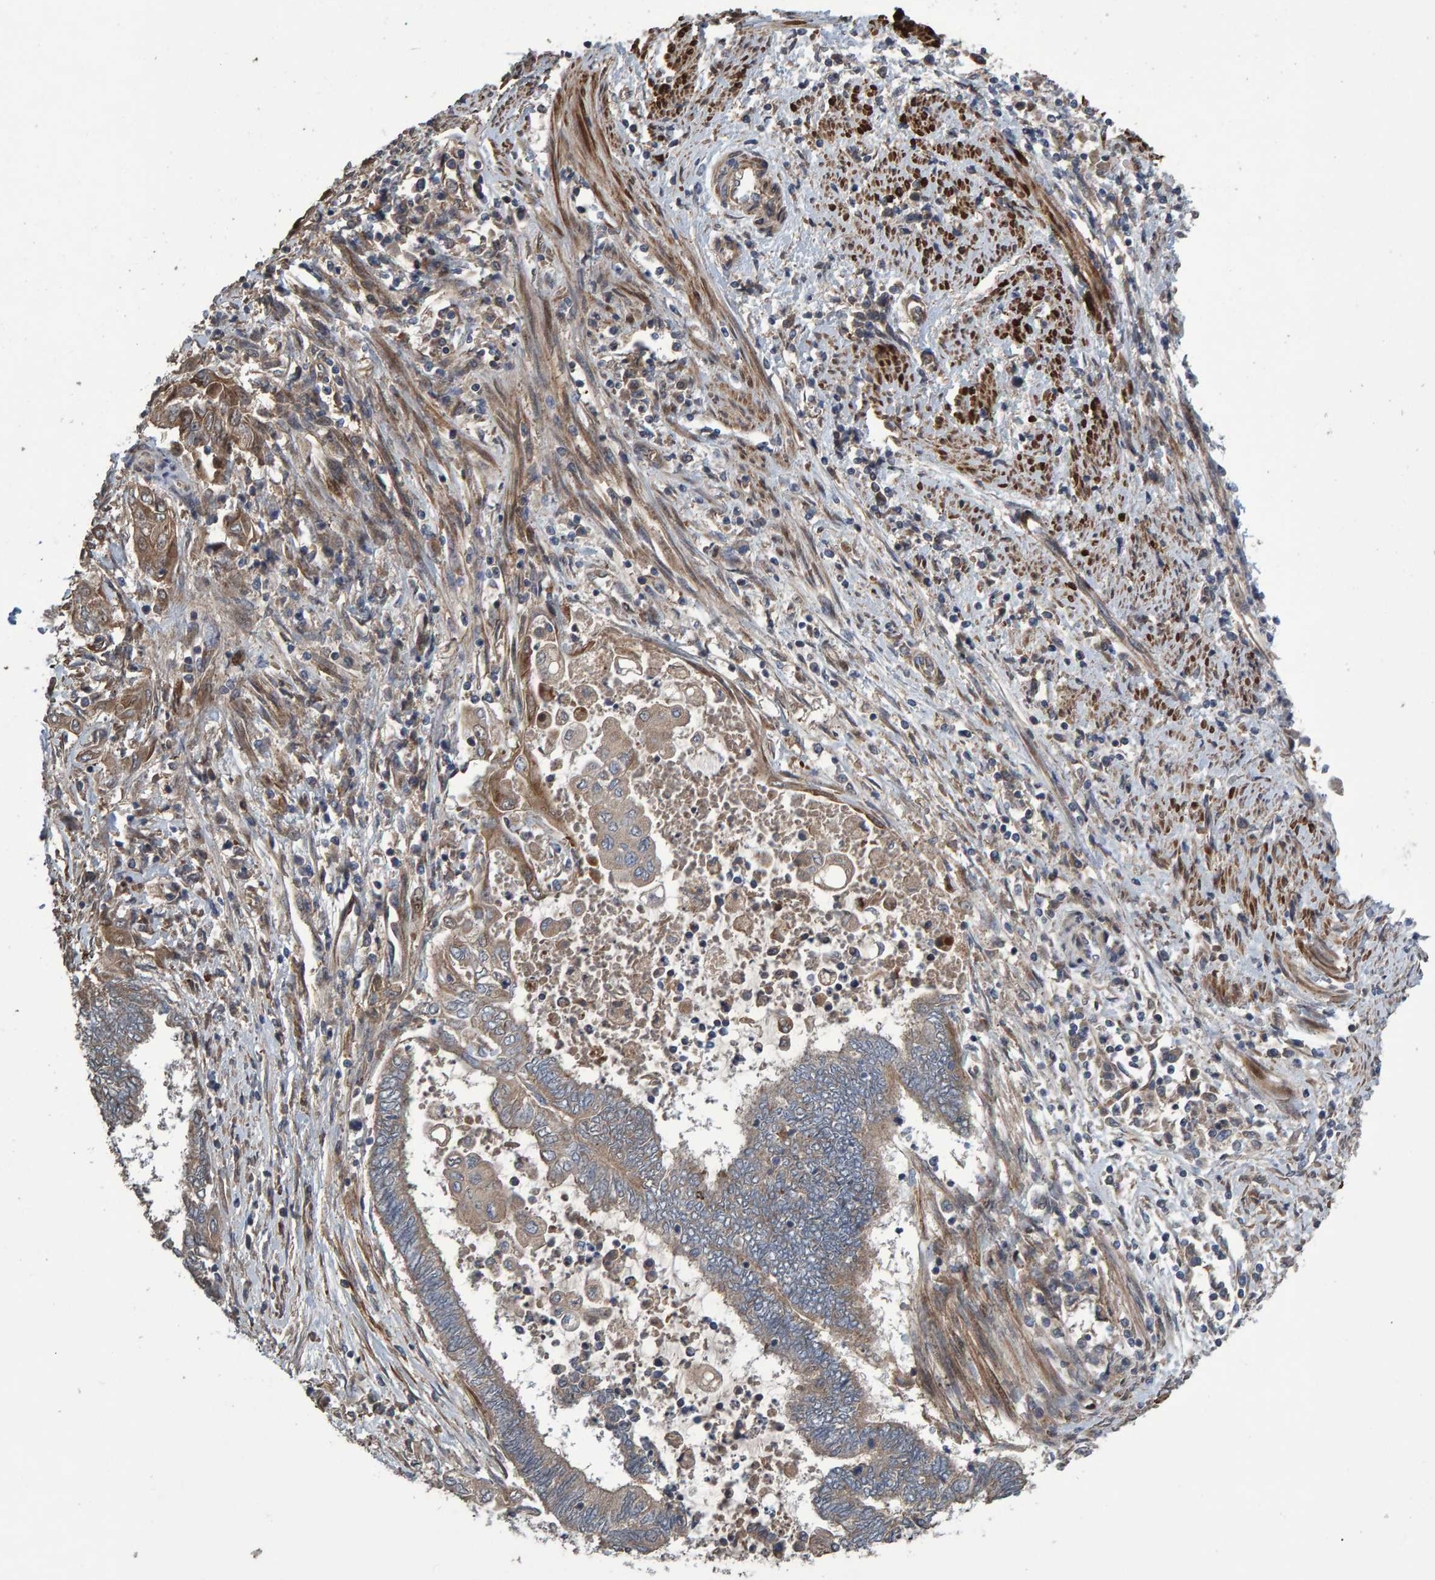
{"staining": {"intensity": "weak", "quantity": "<25%", "location": "cytoplasmic/membranous"}, "tissue": "endometrial cancer", "cell_type": "Tumor cells", "image_type": "cancer", "snomed": [{"axis": "morphology", "description": "Adenocarcinoma, NOS"}, {"axis": "topography", "description": "Uterus"}, {"axis": "topography", "description": "Endometrium"}], "caption": "Immunohistochemistry image of adenocarcinoma (endometrial) stained for a protein (brown), which displays no staining in tumor cells.", "gene": "SLIT2", "patient": {"sex": "female", "age": 70}}